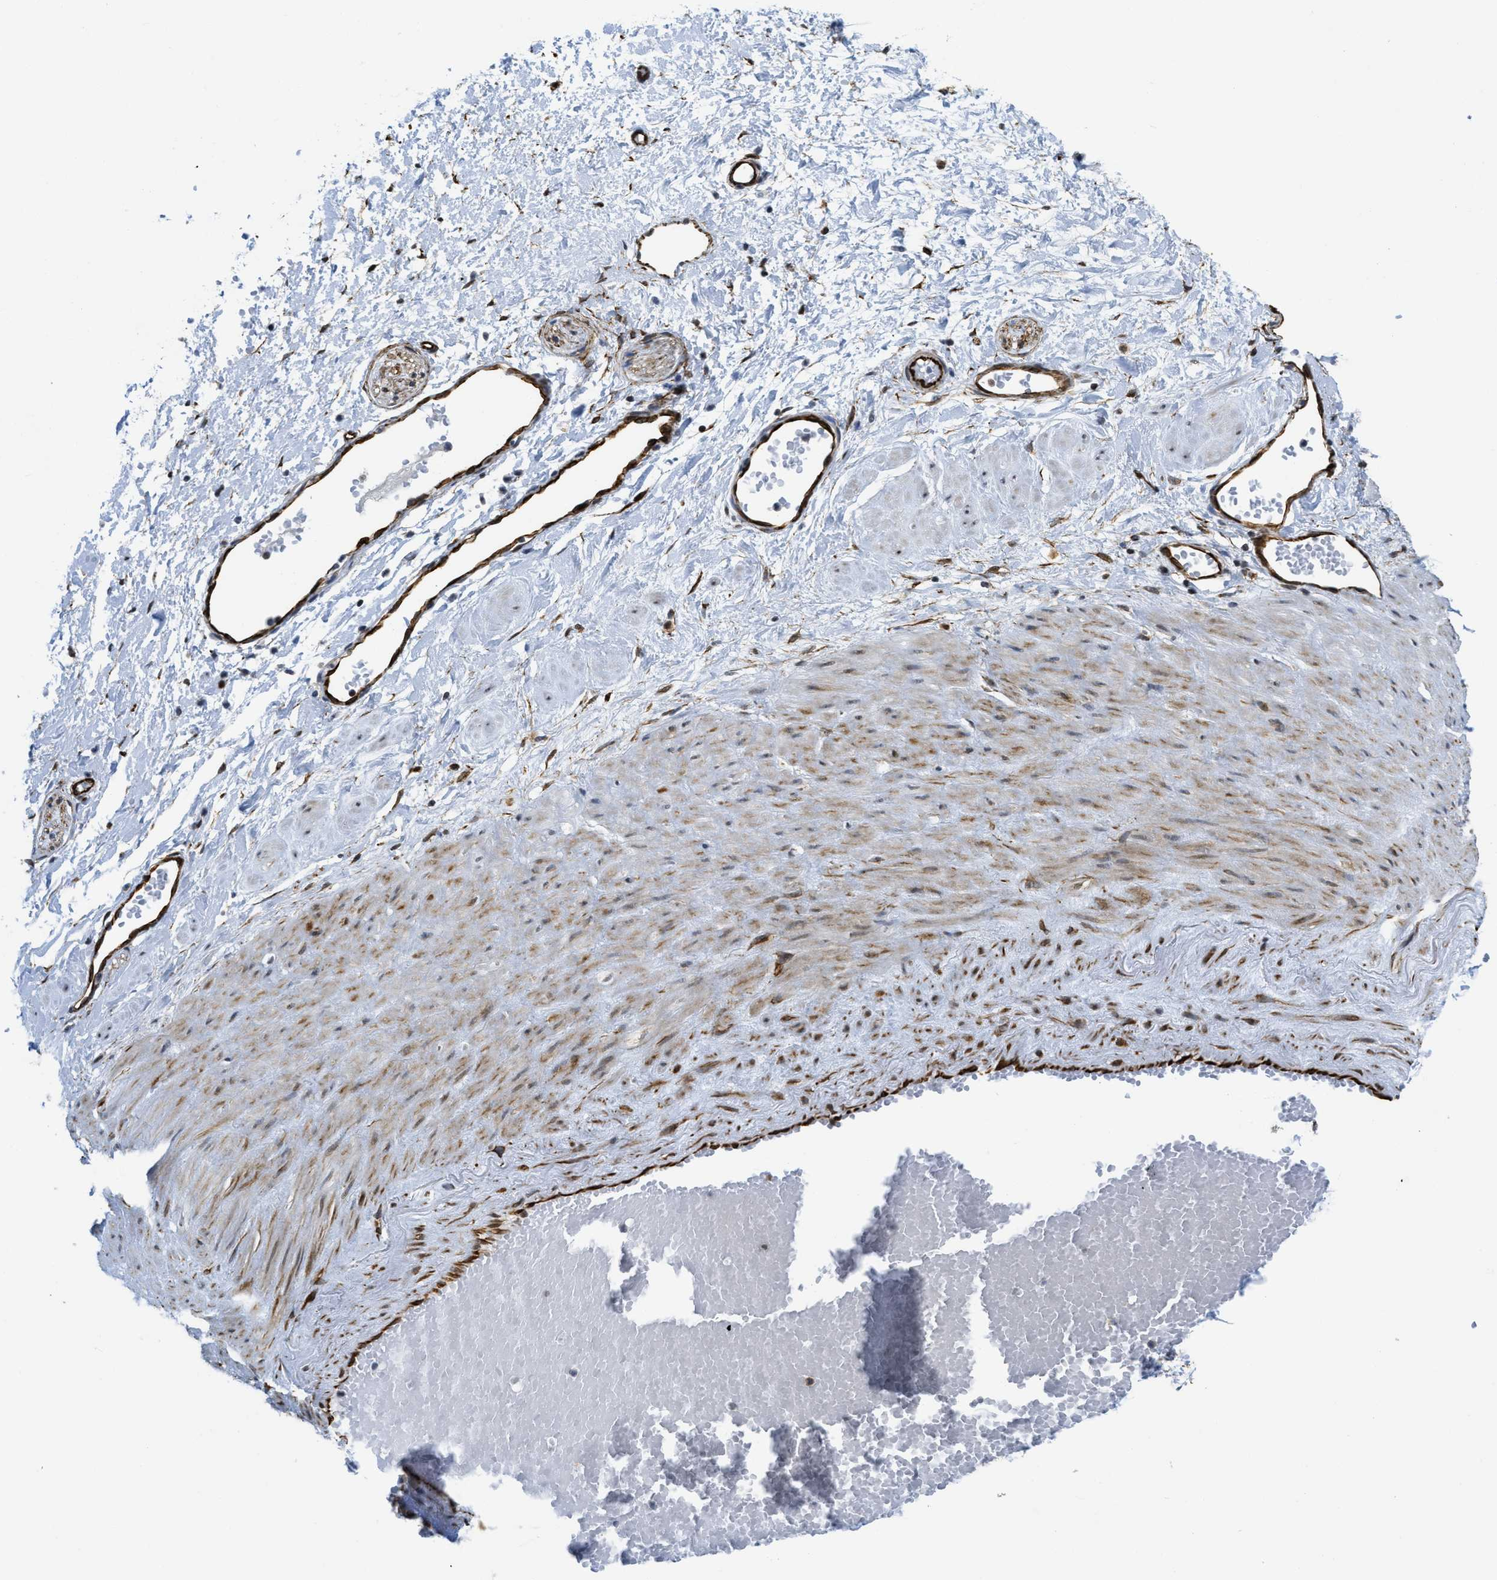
{"staining": {"intensity": "moderate", "quantity": ">75%", "location": "cytoplasmic/membranous"}, "tissue": "adipose tissue", "cell_type": "Adipocytes", "image_type": "normal", "snomed": [{"axis": "morphology", "description": "Normal tissue, NOS"}, {"axis": "topography", "description": "Soft tissue"}, {"axis": "topography", "description": "Vascular tissue"}], "caption": "A medium amount of moderate cytoplasmic/membranous positivity is identified in approximately >75% of adipocytes in benign adipose tissue.", "gene": "LRRC8B", "patient": {"sex": "female", "age": 35}}